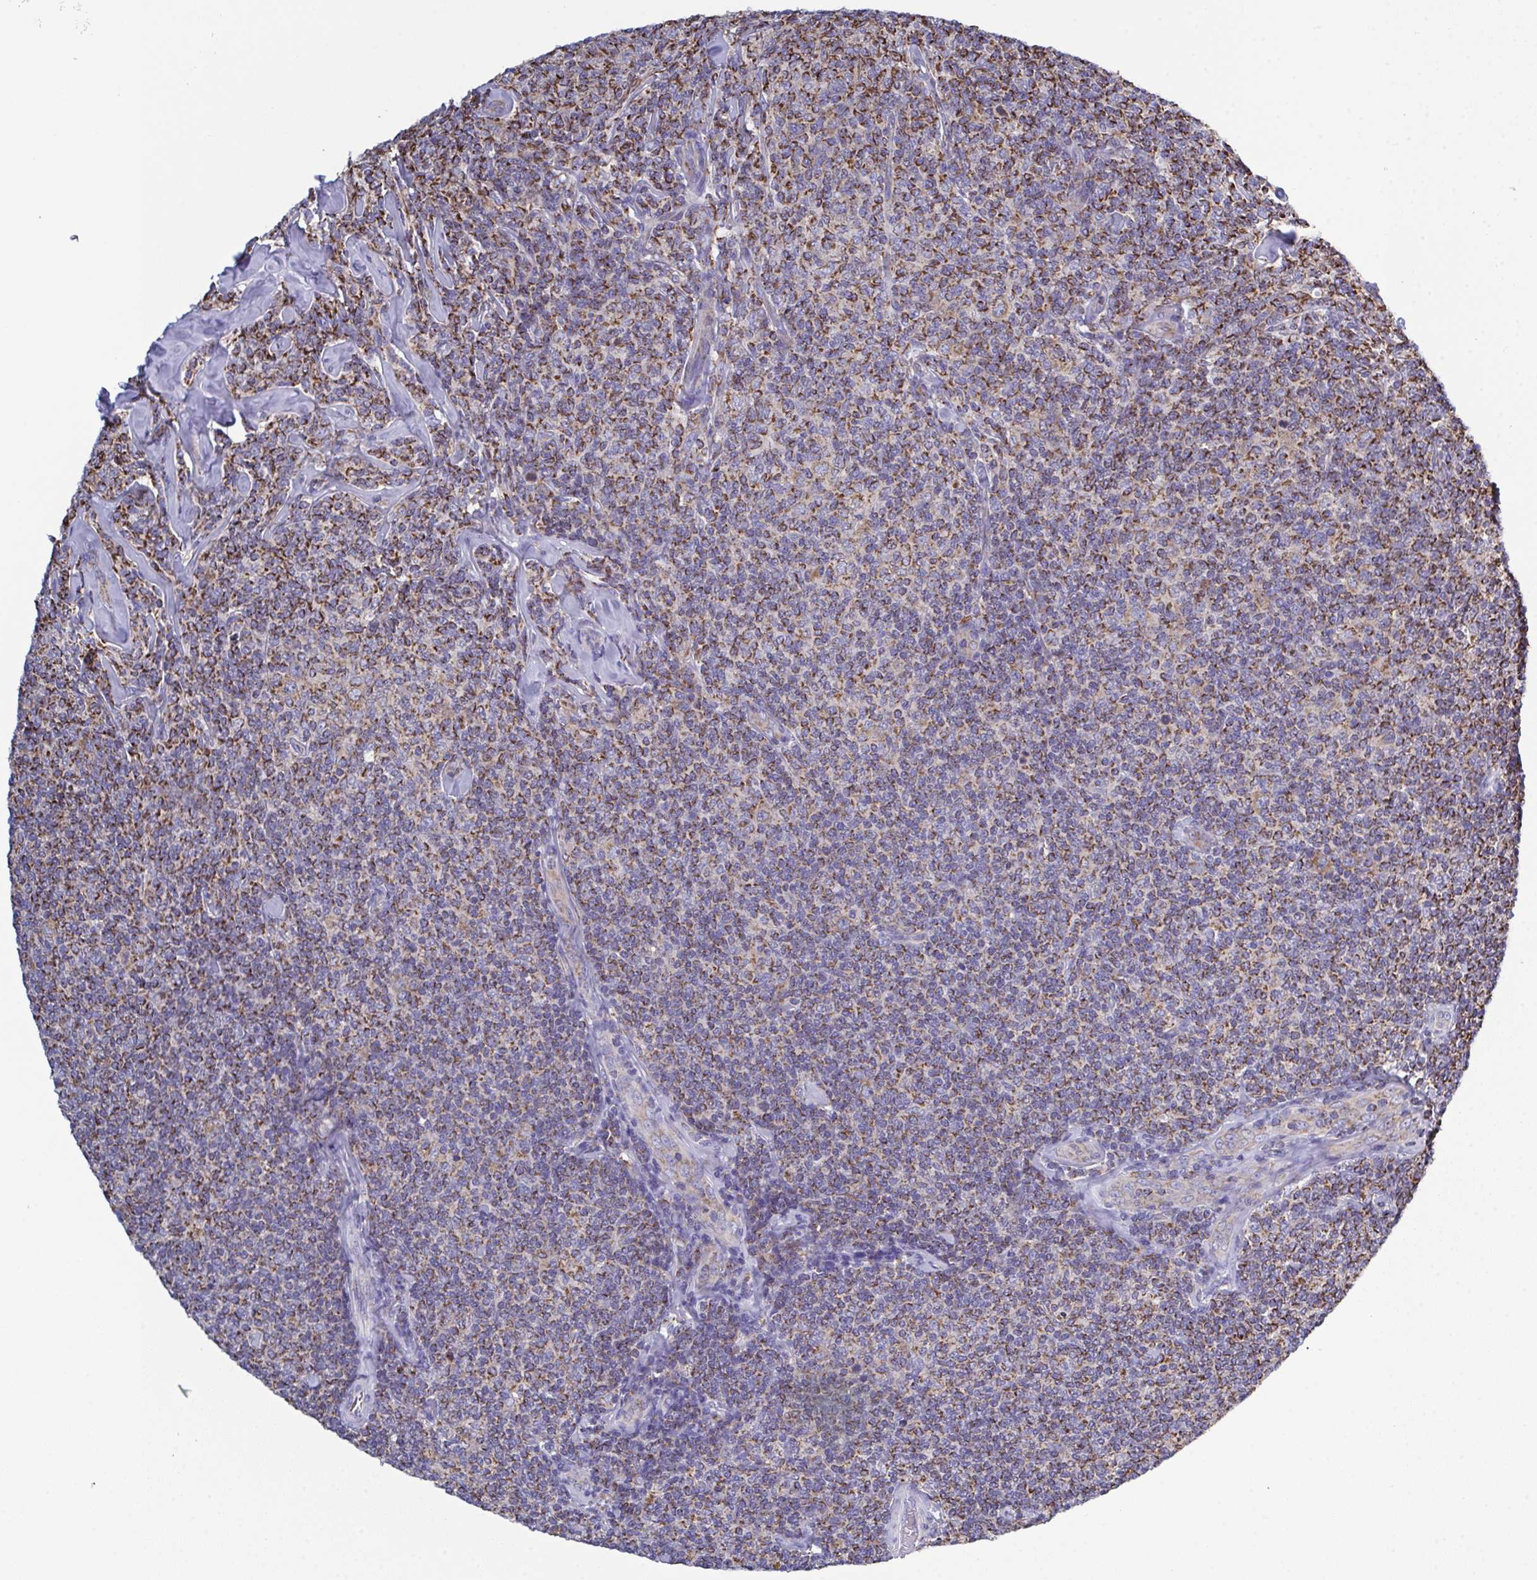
{"staining": {"intensity": "moderate", "quantity": ">75%", "location": "cytoplasmic/membranous"}, "tissue": "lymphoma", "cell_type": "Tumor cells", "image_type": "cancer", "snomed": [{"axis": "morphology", "description": "Malignant lymphoma, non-Hodgkin's type, Low grade"}, {"axis": "topography", "description": "Lymph node"}], "caption": "A histopathology image of lymphoma stained for a protein displays moderate cytoplasmic/membranous brown staining in tumor cells.", "gene": "CSDE1", "patient": {"sex": "female", "age": 56}}